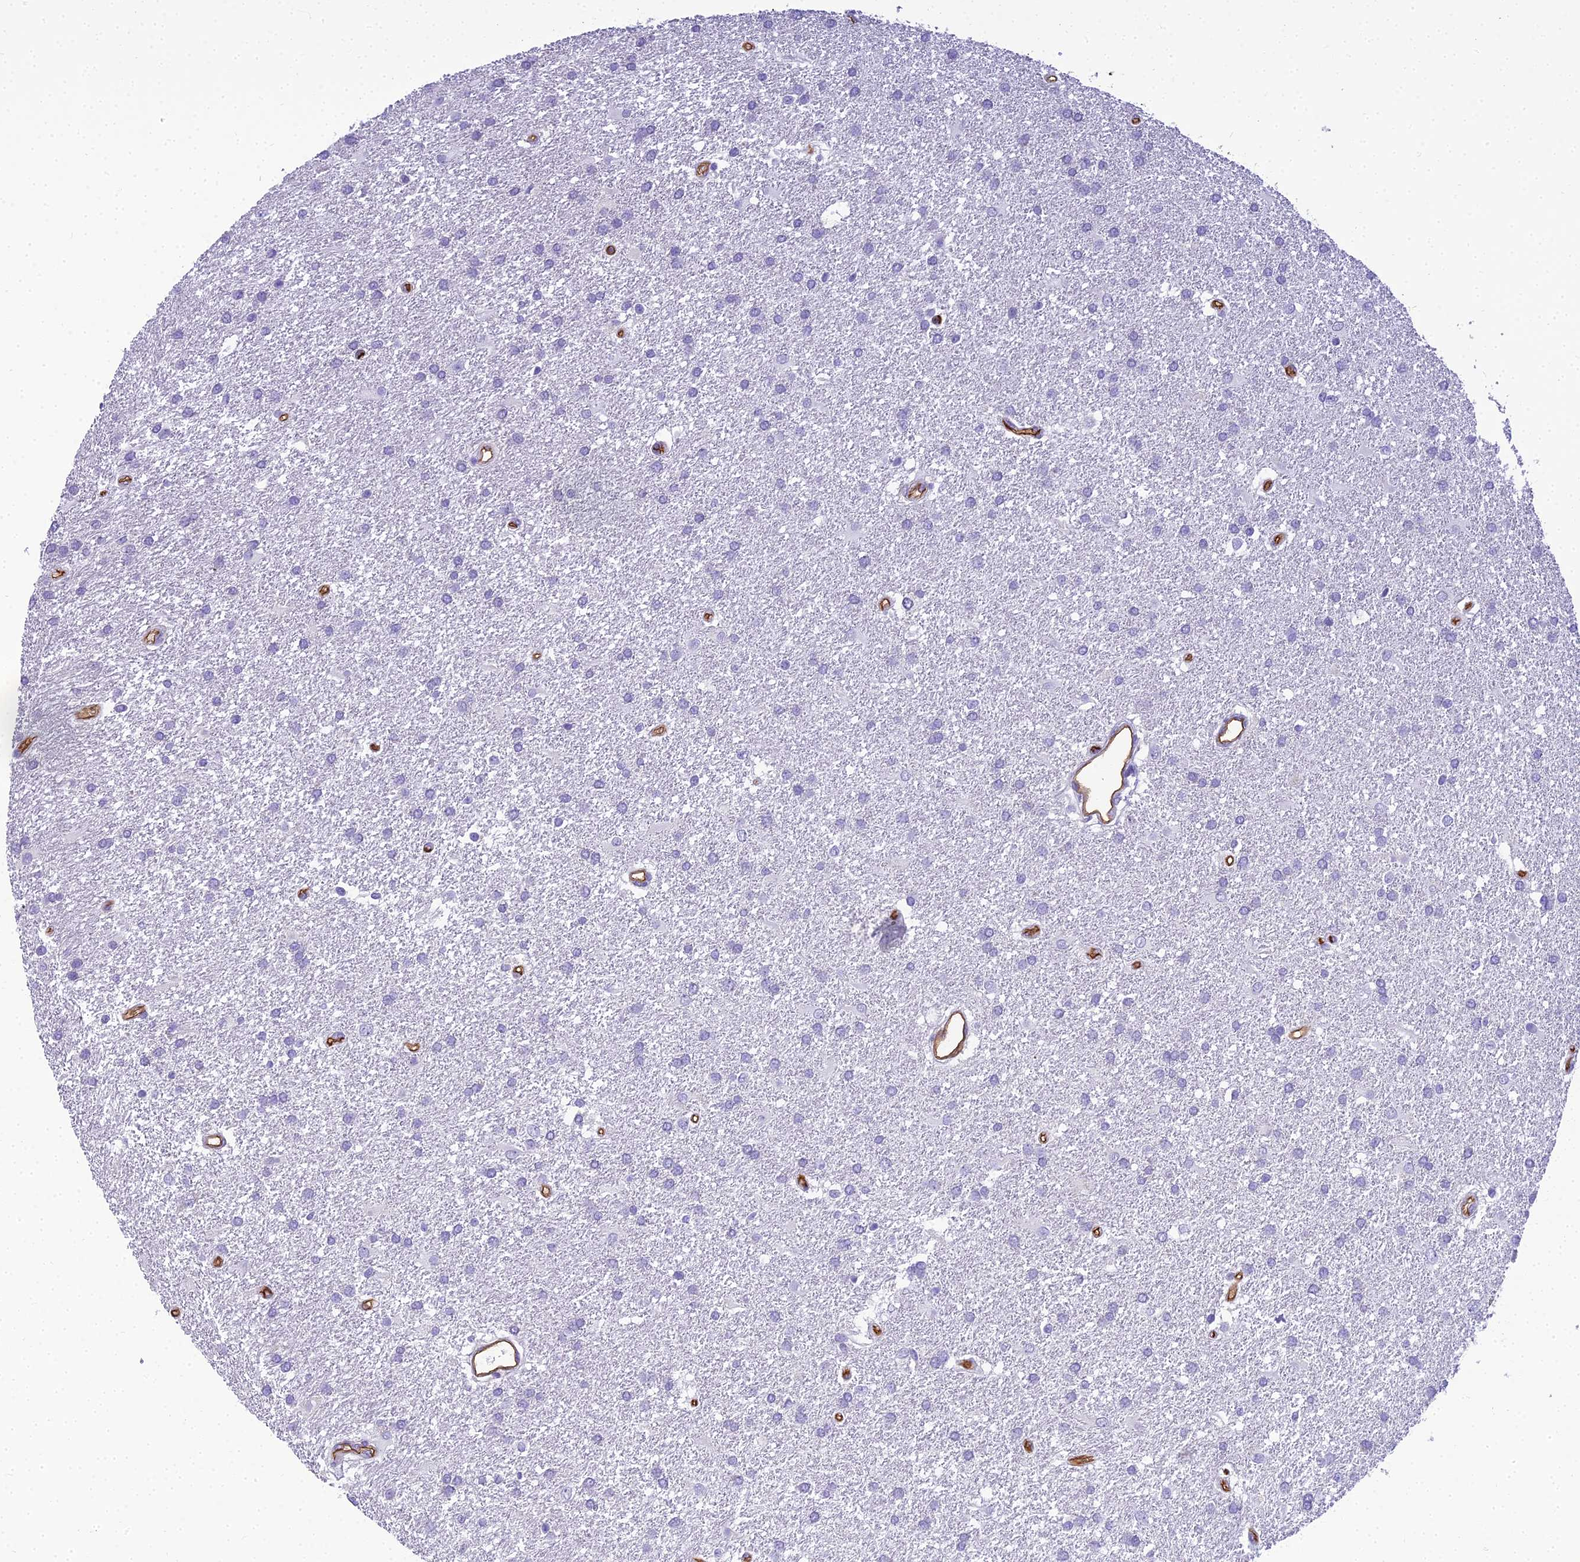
{"staining": {"intensity": "negative", "quantity": "none", "location": "none"}, "tissue": "glioma", "cell_type": "Tumor cells", "image_type": "cancer", "snomed": [{"axis": "morphology", "description": "Glioma, malignant, Low grade"}, {"axis": "topography", "description": "Brain"}], "caption": "Immunohistochemical staining of low-grade glioma (malignant) reveals no significant expression in tumor cells.", "gene": "NINJ1", "patient": {"sex": "male", "age": 66}}